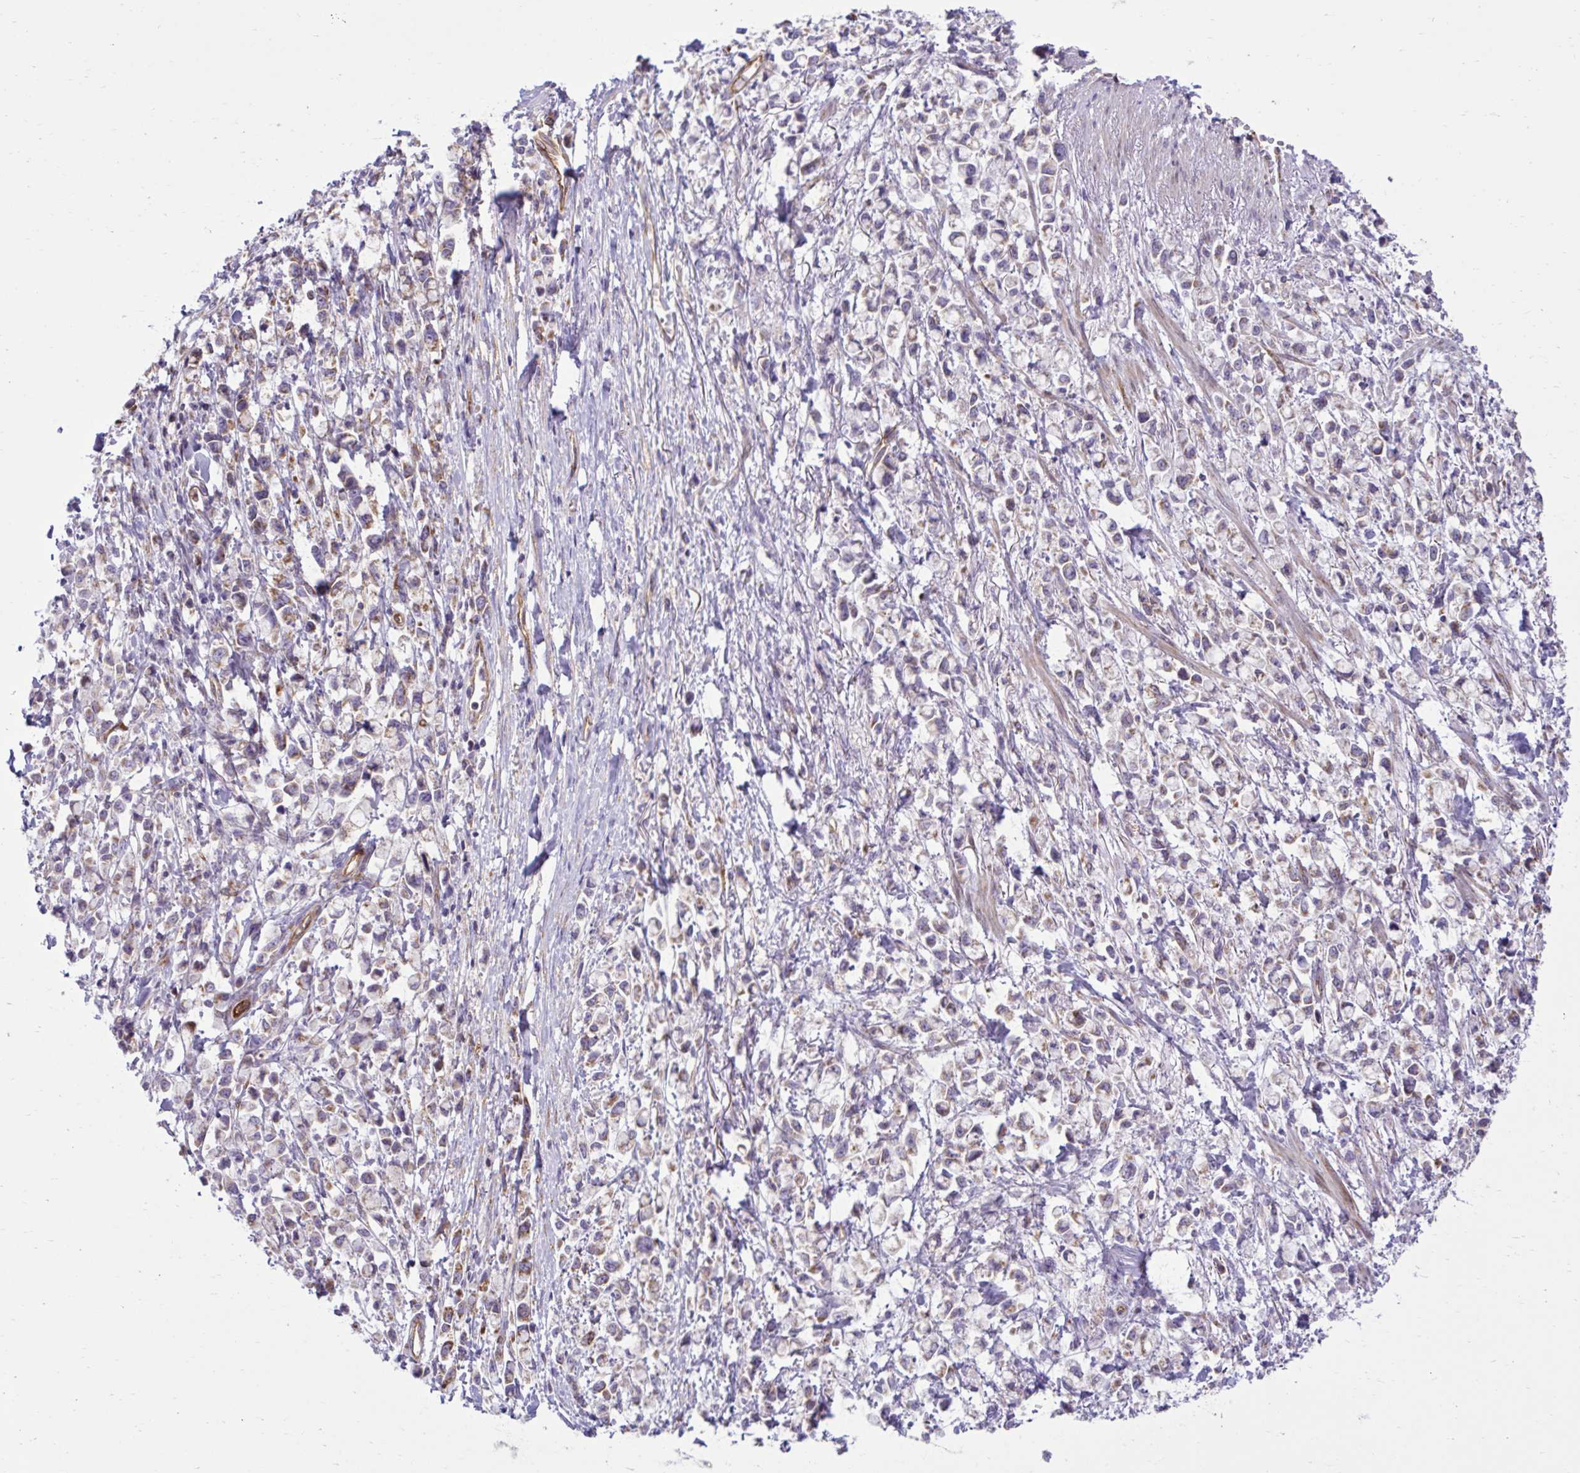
{"staining": {"intensity": "weak", "quantity": "25%-75%", "location": "cytoplasmic/membranous"}, "tissue": "stomach cancer", "cell_type": "Tumor cells", "image_type": "cancer", "snomed": [{"axis": "morphology", "description": "Adenocarcinoma, NOS"}, {"axis": "topography", "description": "Stomach"}], "caption": "A high-resolution histopathology image shows IHC staining of stomach adenocarcinoma, which shows weak cytoplasmic/membranous positivity in about 25%-75% of tumor cells. Ihc stains the protein of interest in brown and the nuclei are stained blue.", "gene": "LIMS1", "patient": {"sex": "female", "age": 81}}